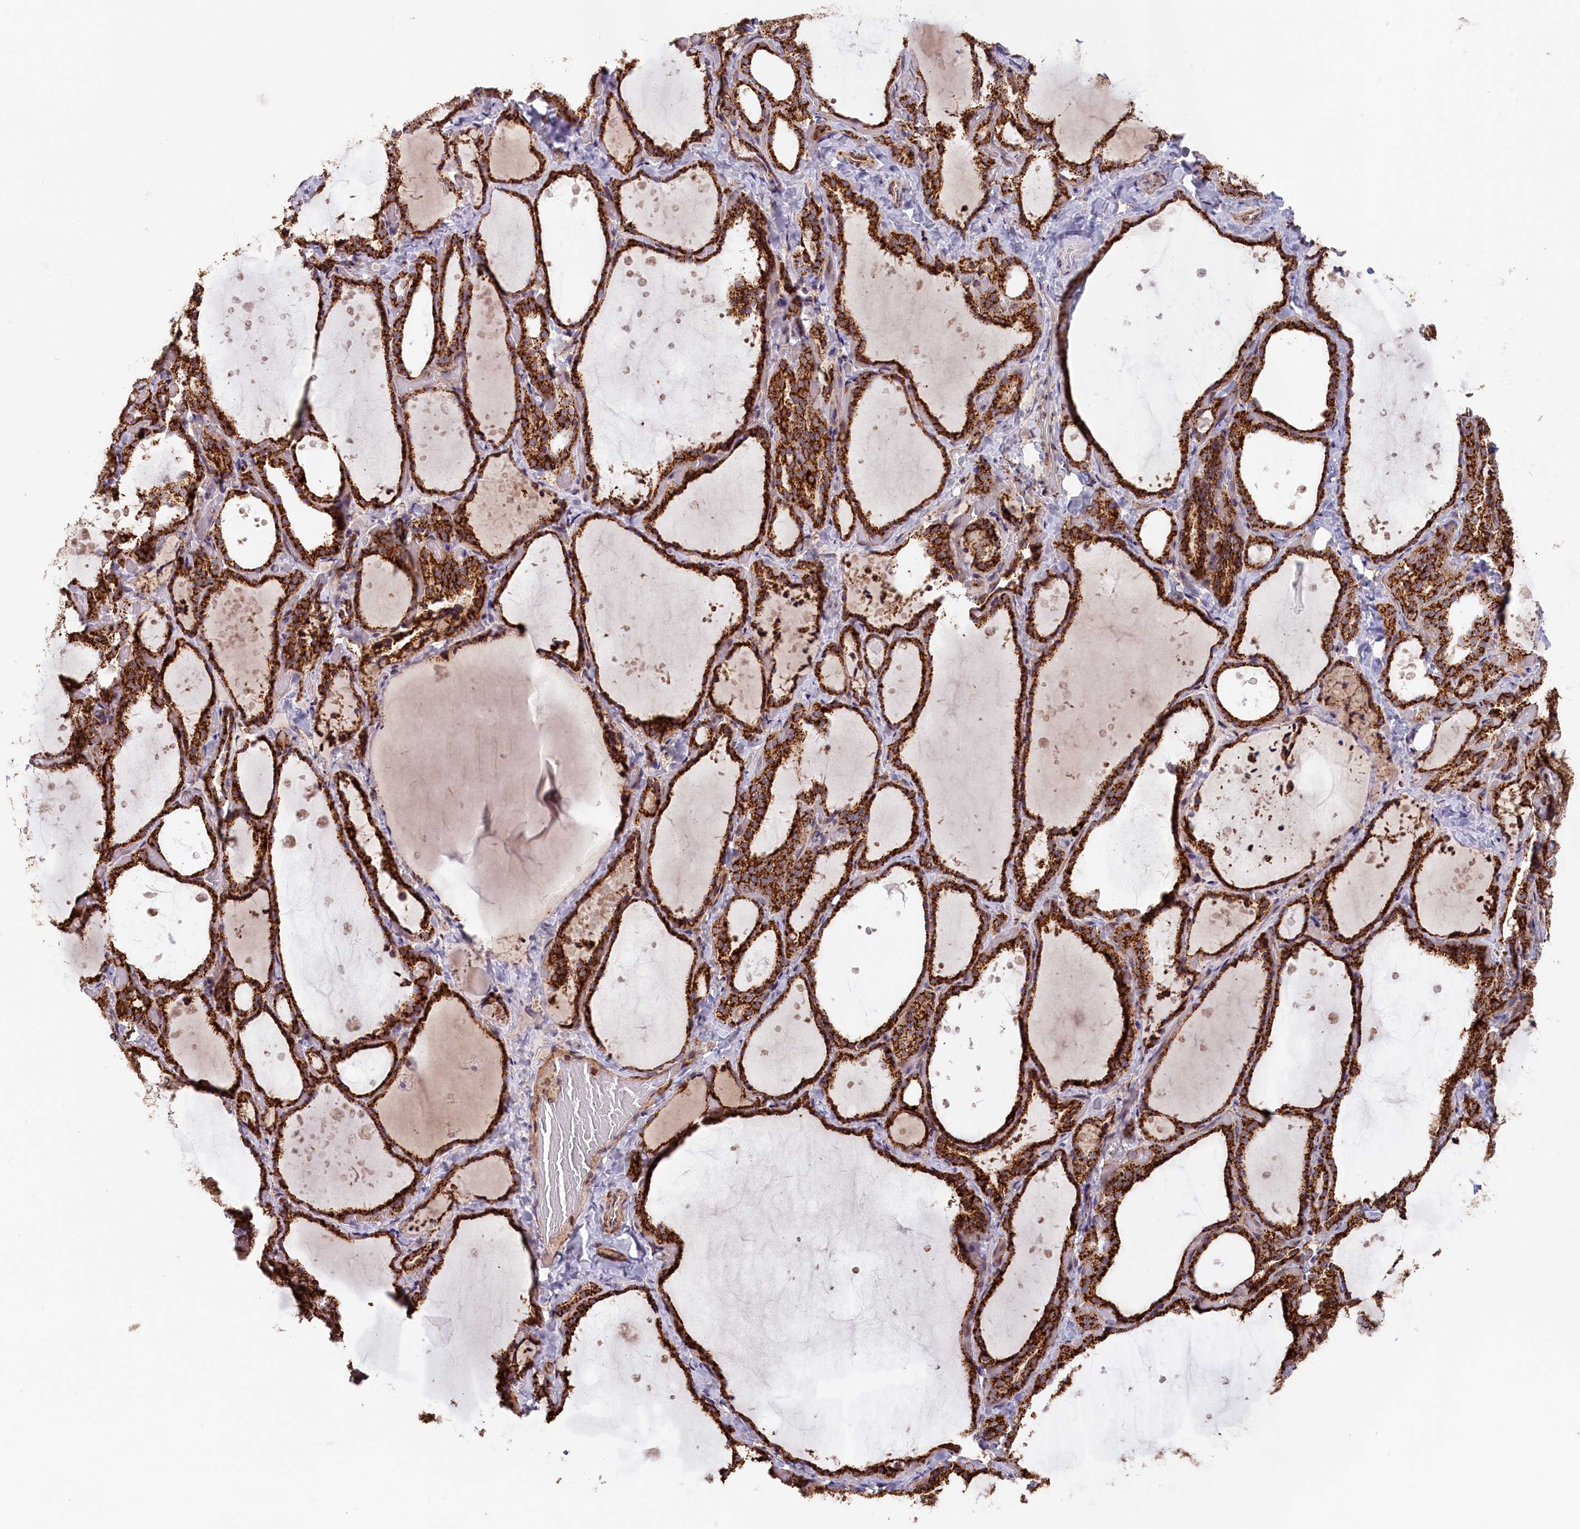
{"staining": {"intensity": "strong", "quantity": ">75%", "location": "cytoplasmic/membranous"}, "tissue": "thyroid gland", "cell_type": "Glandular cells", "image_type": "normal", "snomed": [{"axis": "morphology", "description": "Normal tissue, NOS"}, {"axis": "topography", "description": "Thyroid gland"}], "caption": "About >75% of glandular cells in benign human thyroid gland reveal strong cytoplasmic/membranous protein staining as visualized by brown immunohistochemical staining.", "gene": "MACROD1", "patient": {"sex": "female", "age": 44}}